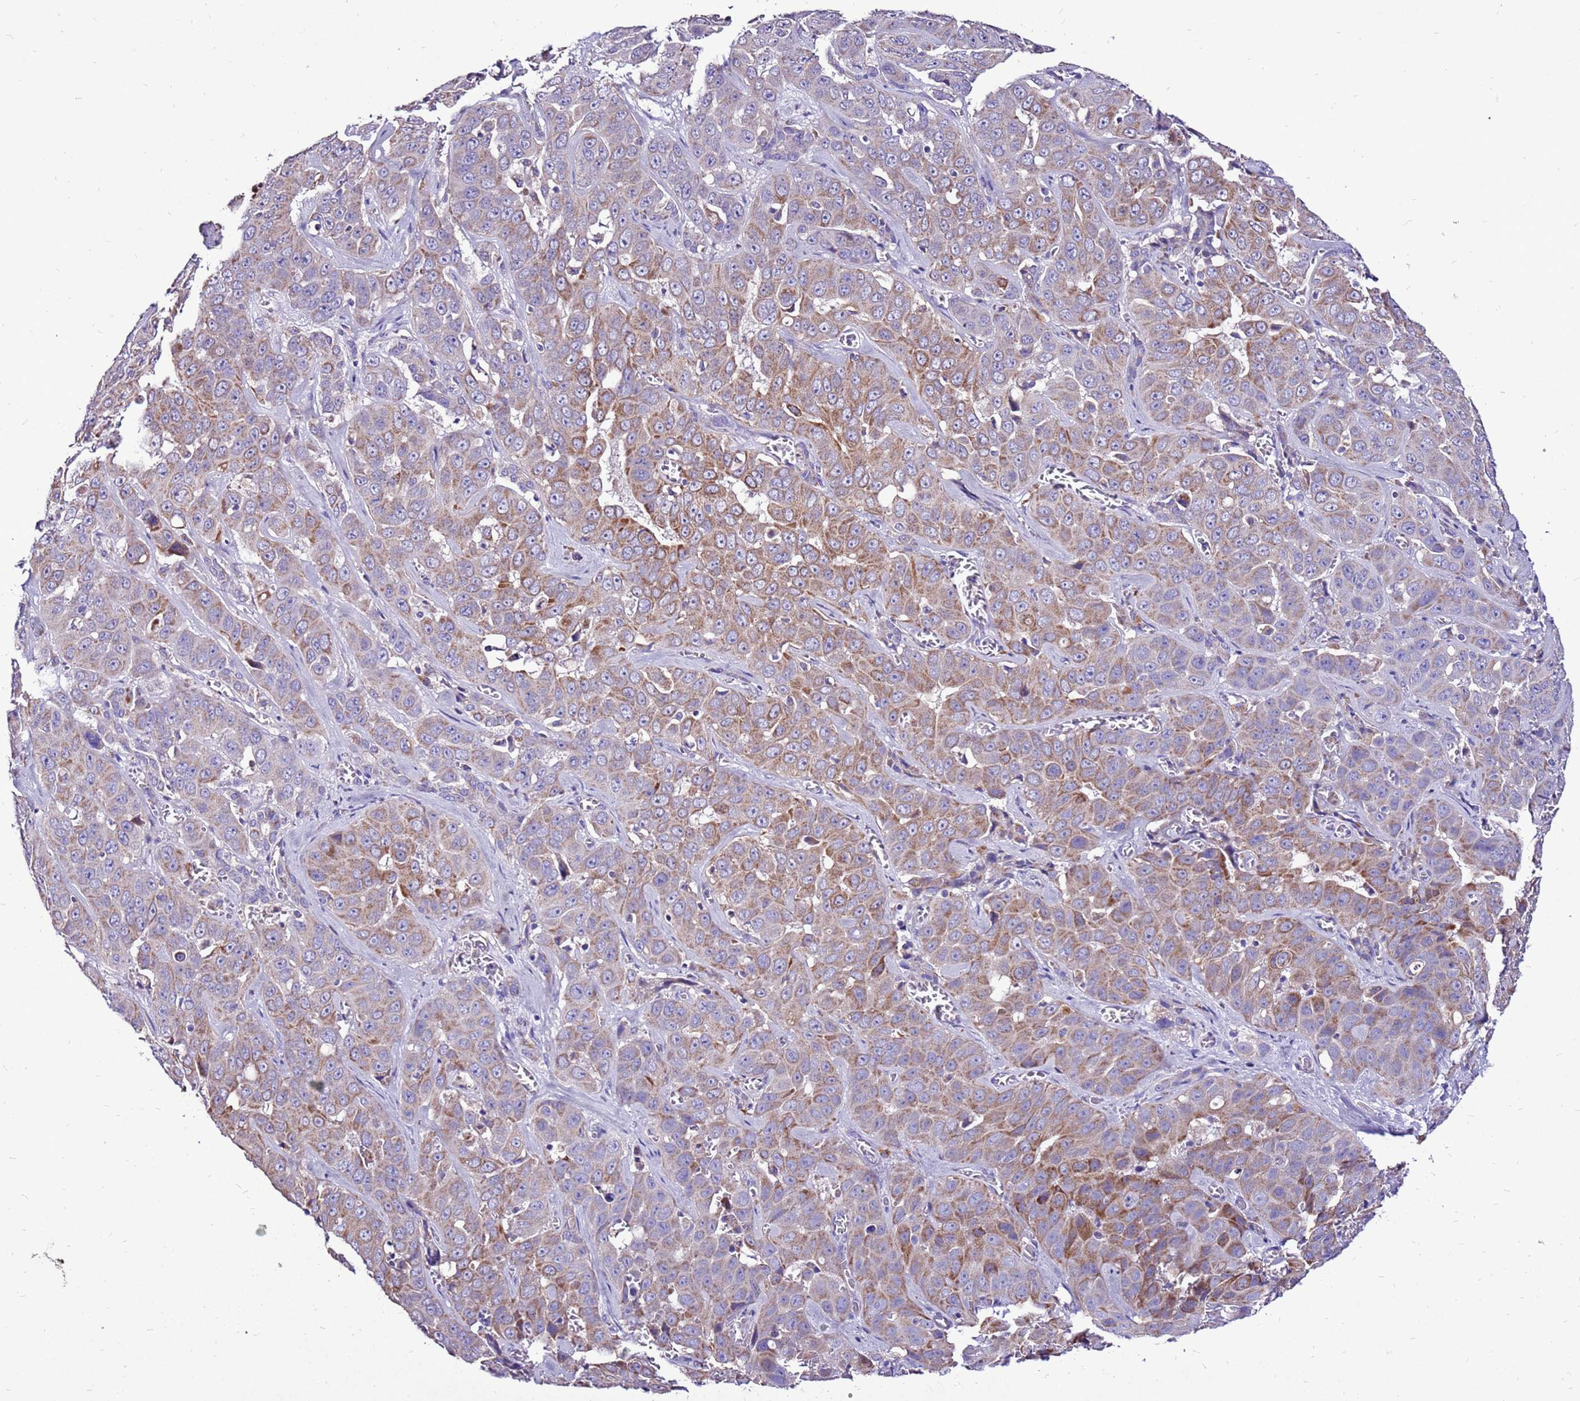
{"staining": {"intensity": "moderate", "quantity": ">75%", "location": "cytoplasmic/membranous"}, "tissue": "liver cancer", "cell_type": "Tumor cells", "image_type": "cancer", "snomed": [{"axis": "morphology", "description": "Cholangiocarcinoma"}, {"axis": "topography", "description": "Liver"}], "caption": "Protein staining by IHC reveals moderate cytoplasmic/membranous expression in approximately >75% of tumor cells in liver cancer (cholangiocarcinoma).", "gene": "TMEM106C", "patient": {"sex": "female", "age": 52}}